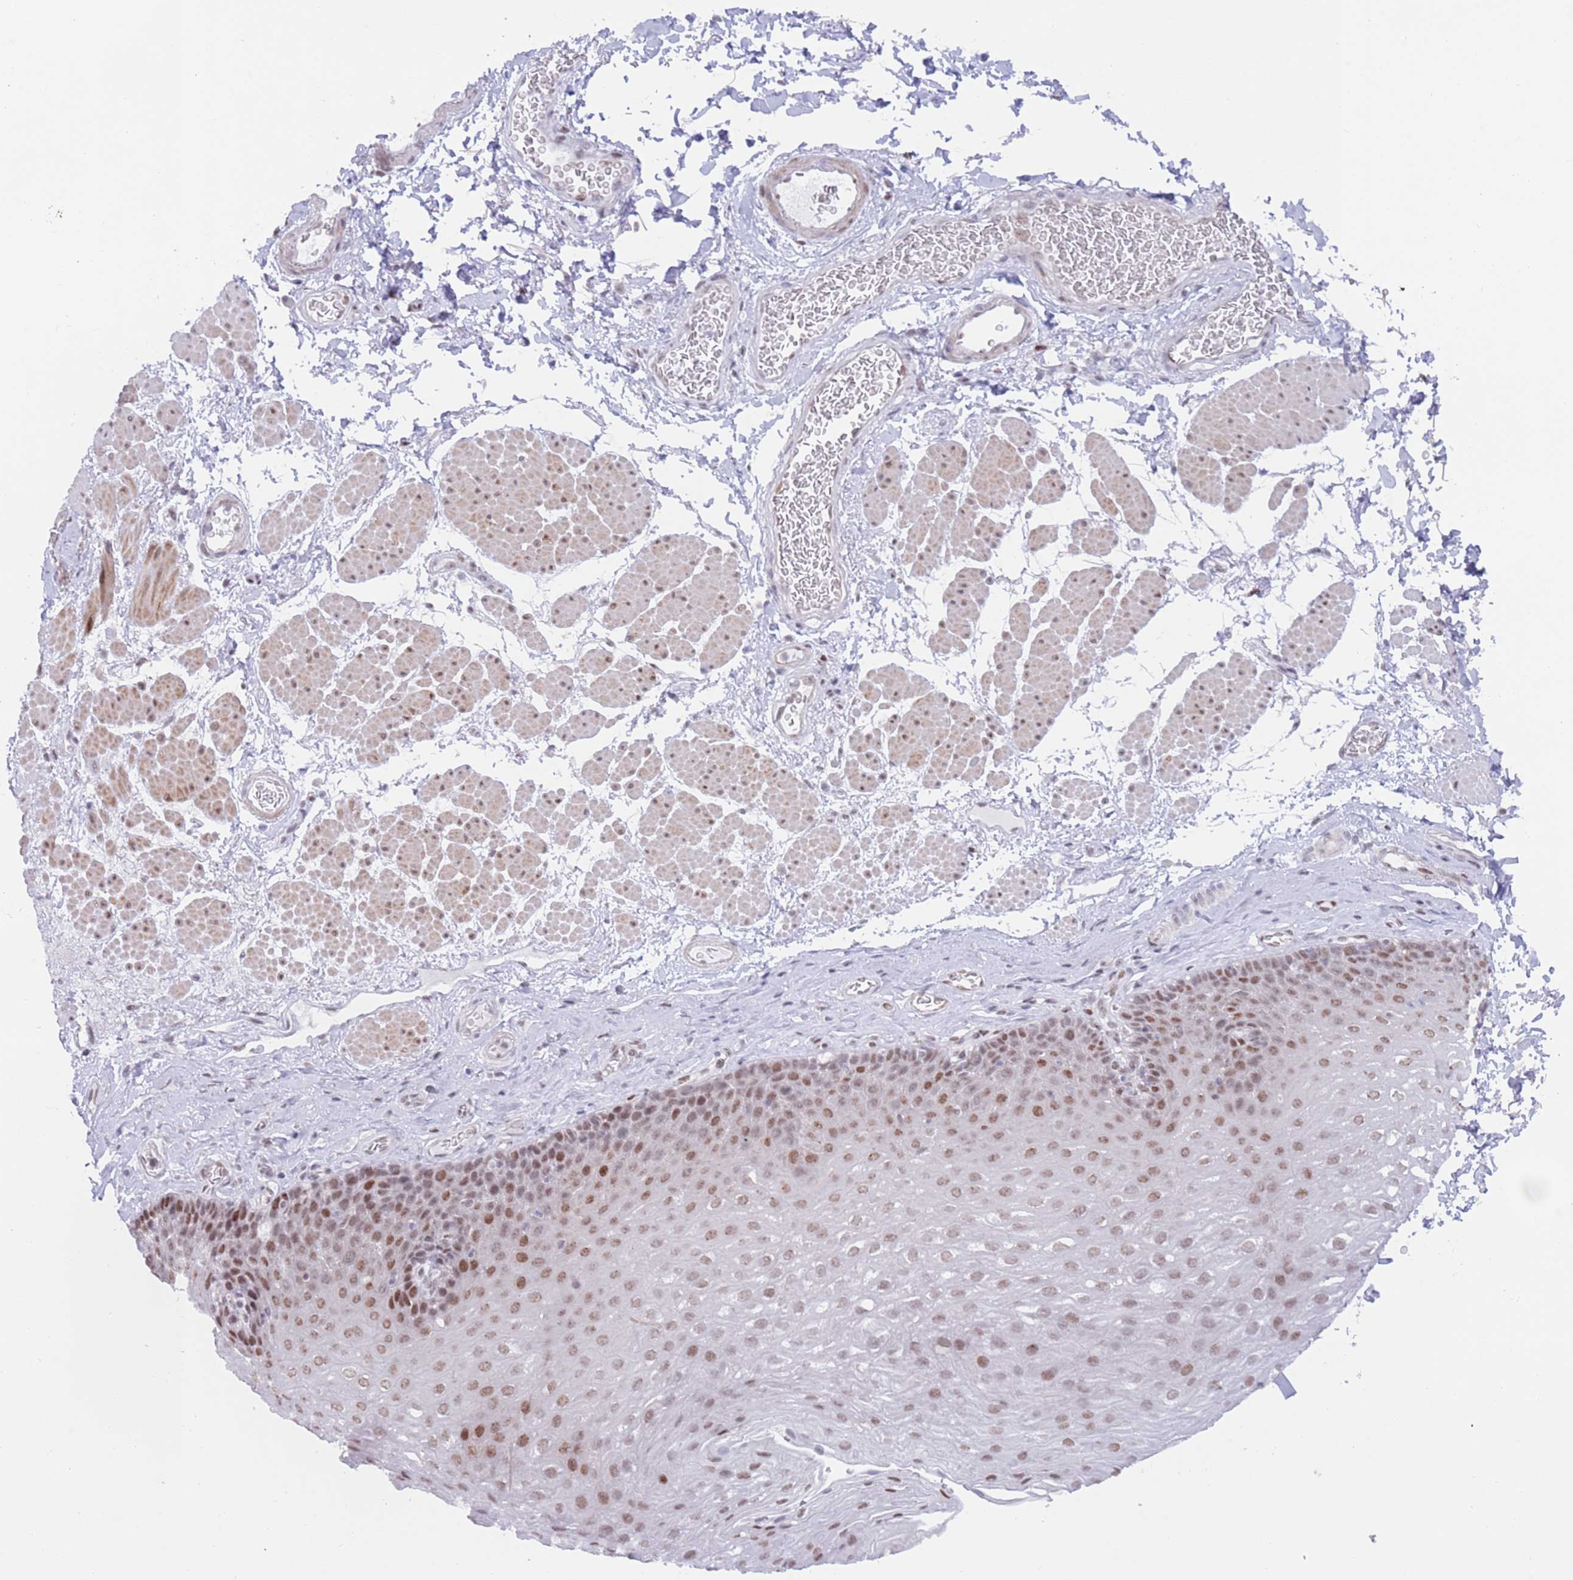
{"staining": {"intensity": "moderate", "quantity": ">75%", "location": "nuclear"}, "tissue": "esophagus", "cell_type": "Squamous epithelial cells", "image_type": "normal", "snomed": [{"axis": "morphology", "description": "Normal tissue, NOS"}, {"axis": "topography", "description": "Esophagus"}], "caption": "Moderate nuclear staining for a protein is appreciated in about >75% of squamous epithelial cells of benign esophagus using immunohistochemistry.", "gene": "ZNF382", "patient": {"sex": "female", "age": 66}}